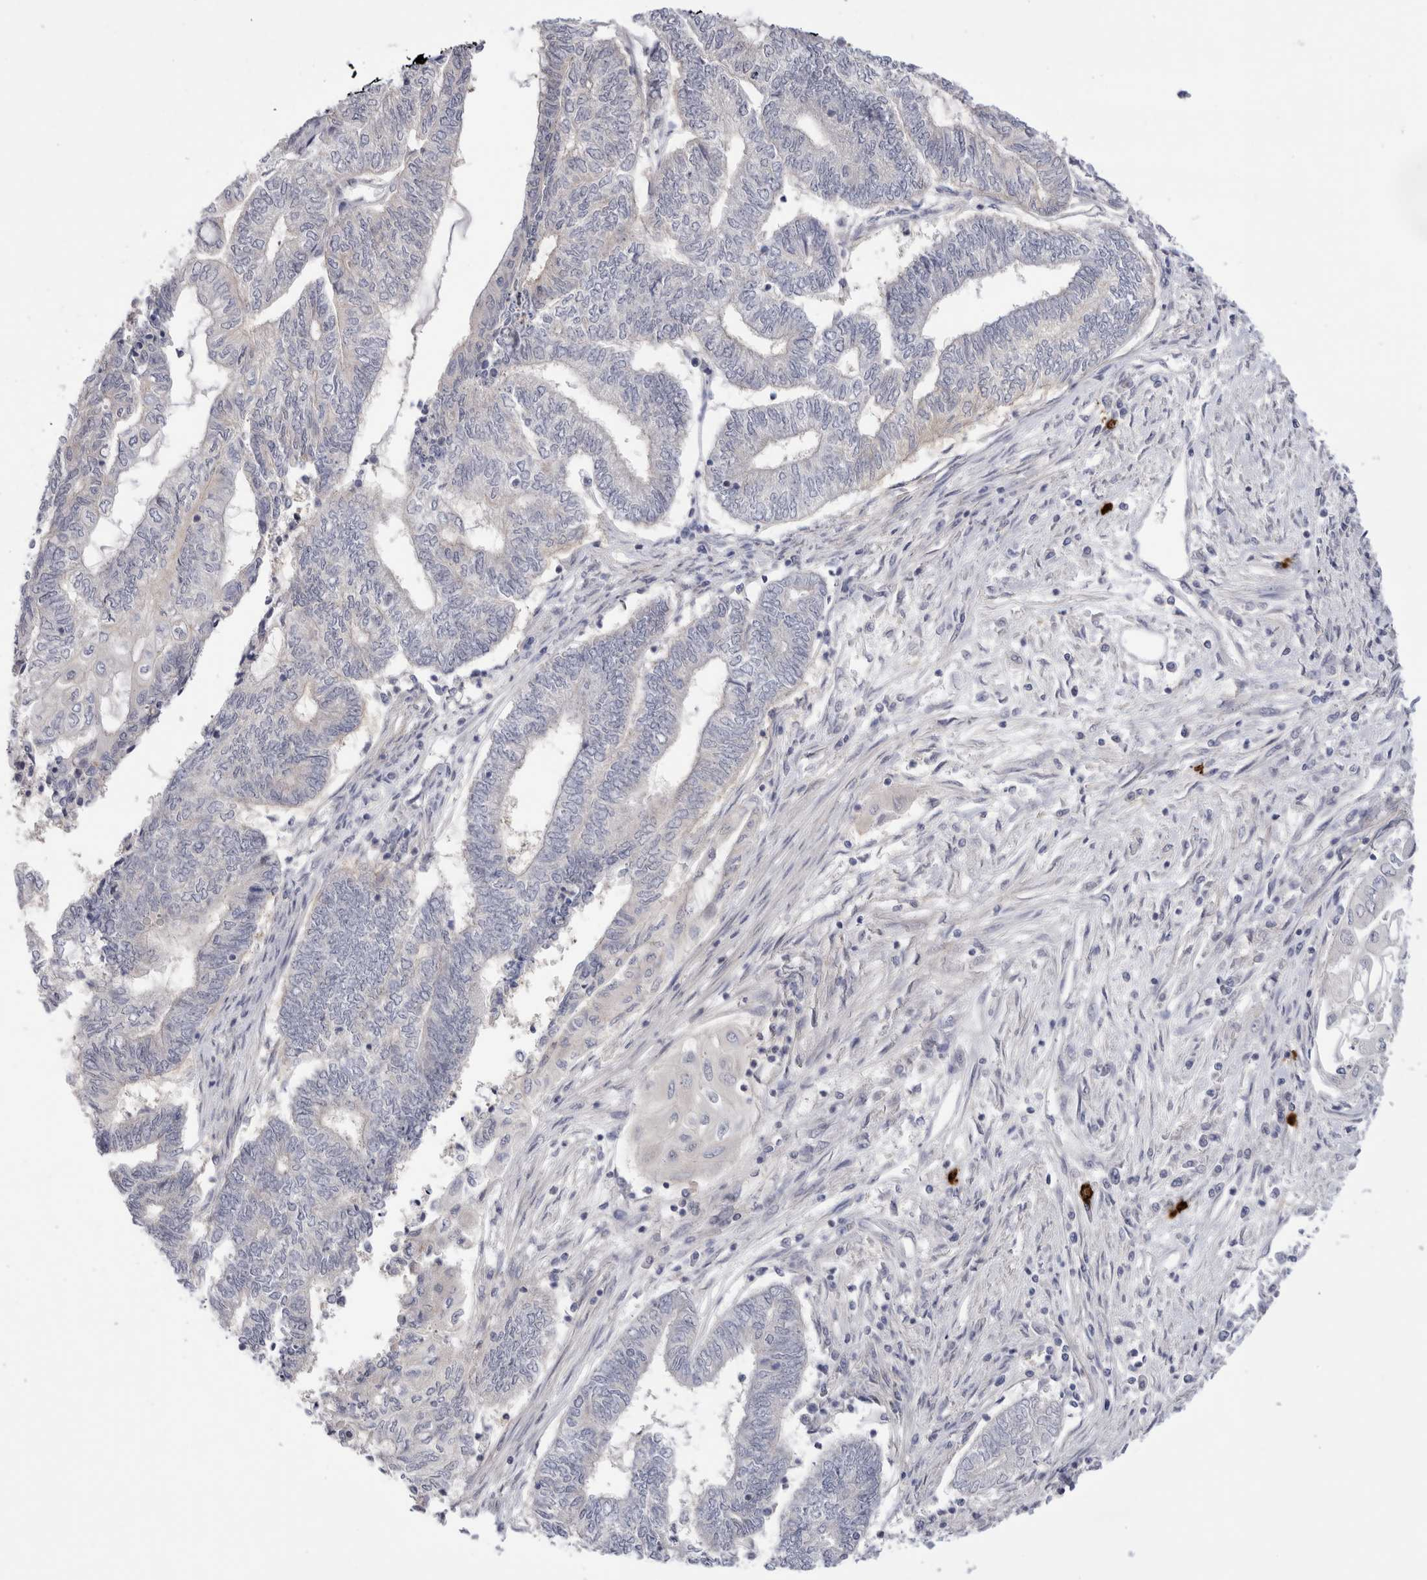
{"staining": {"intensity": "negative", "quantity": "none", "location": "none"}, "tissue": "endometrial cancer", "cell_type": "Tumor cells", "image_type": "cancer", "snomed": [{"axis": "morphology", "description": "Adenocarcinoma, NOS"}, {"axis": "topography", "description": "Uterus"}, {"axis": "topography", "description": "Endometrium"}], "caption": "This is a micrograph of immunohistochemistry (IHC) staining of endometrial cancer, which shows no positivity in tumor cells.", "gene": "SPINK2", "patient": {"sex": "female", "age": 70}}